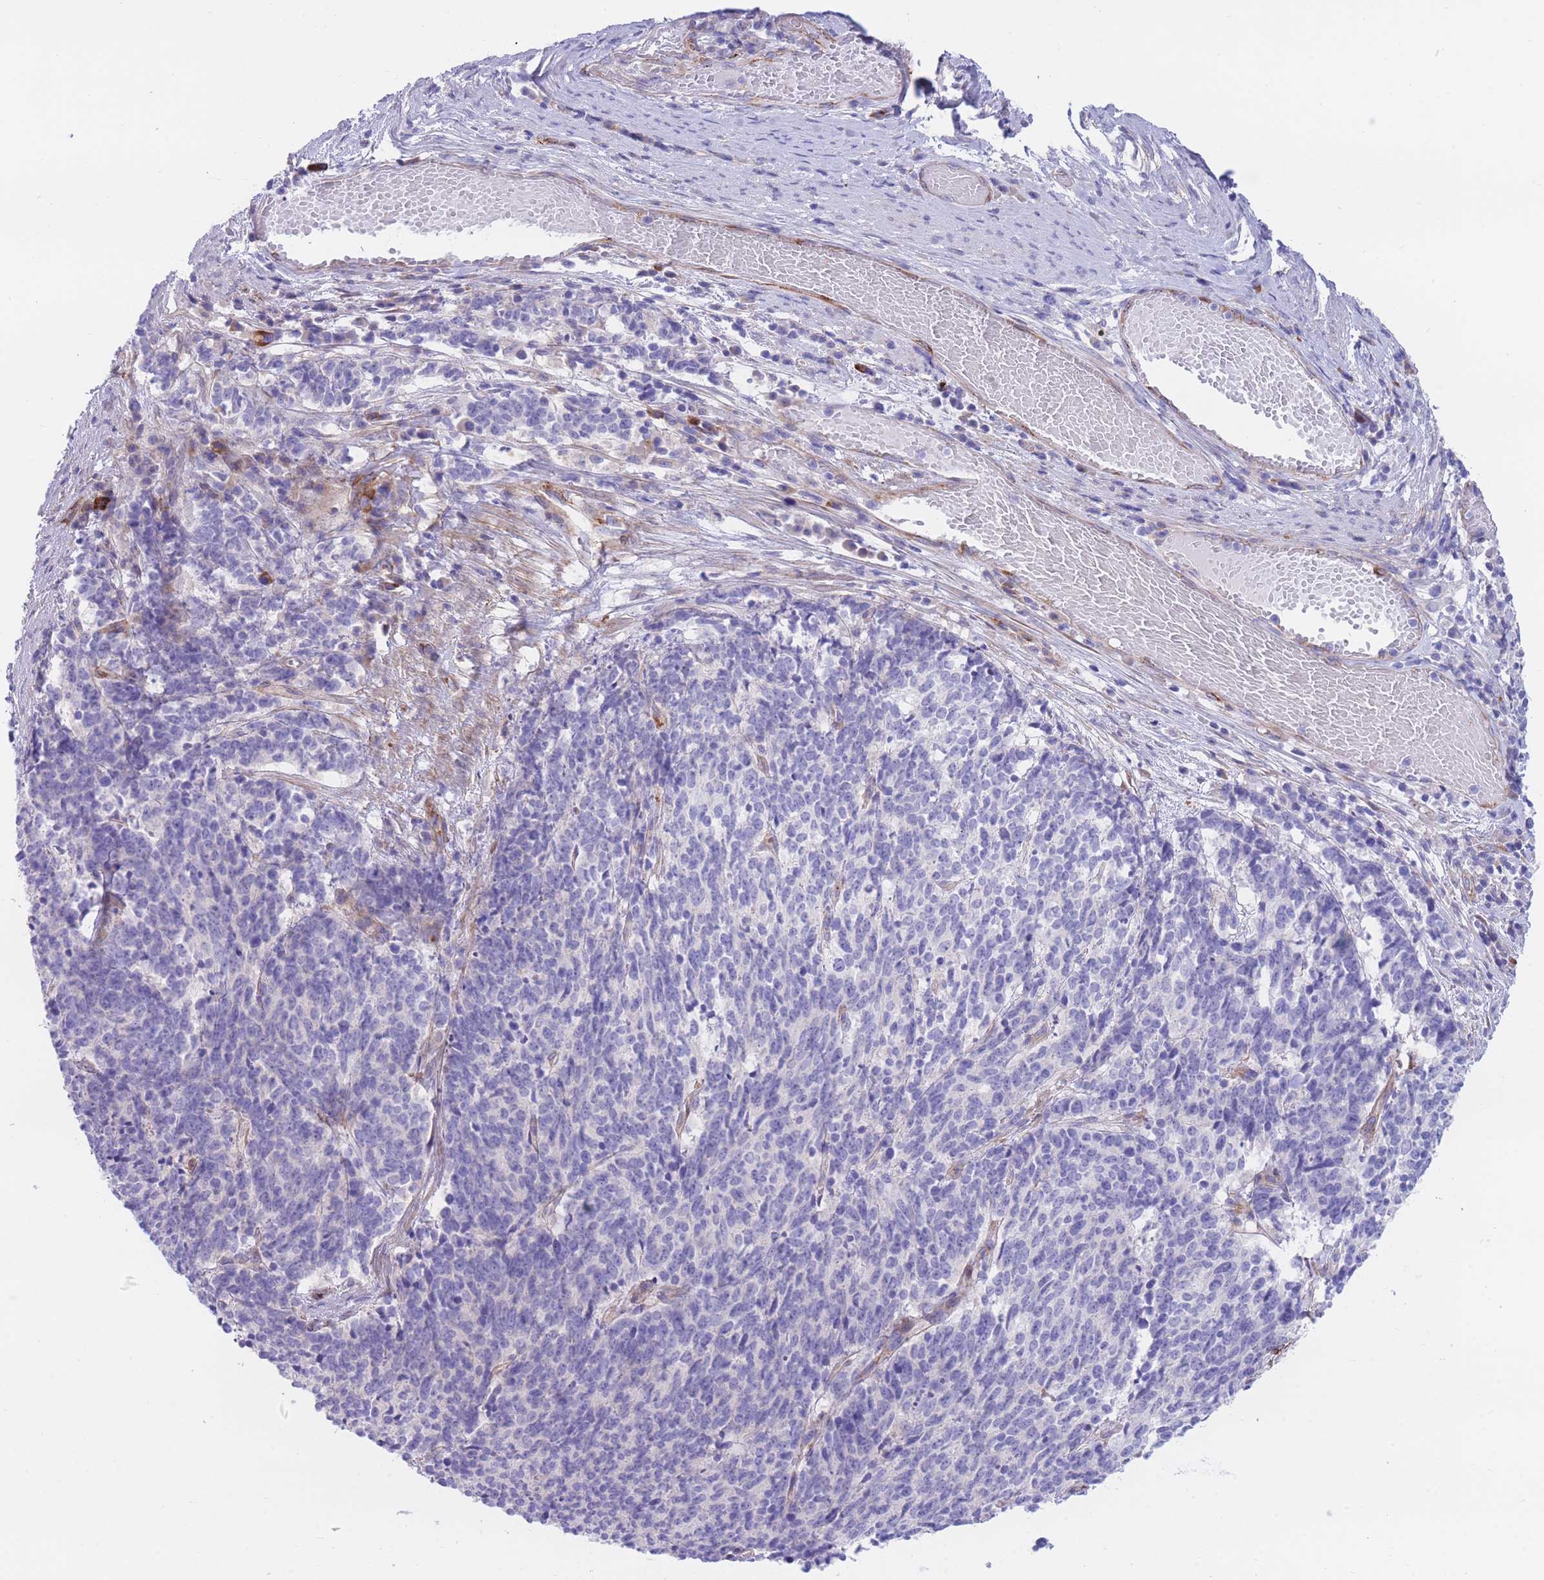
{"staining": {"intensity": "negative", "quantity": "none", "location": "none"}, "tissue": "cervical cancer", "cell_type": "Tumor cells", "image_type": "cancer", "snomed": [{"axis": "morphology", "description": "Squamous cell carcinoma, NOS"}, {"axis": "topography", "description": "Cervix"}], "caption": "Human squamous cell carcinoma (cervical) stained for a protein using immunohistochemistry displays no staining in tumor cells.", "gene": "DET1", "patient": {"sex": "female", "age": 29}}